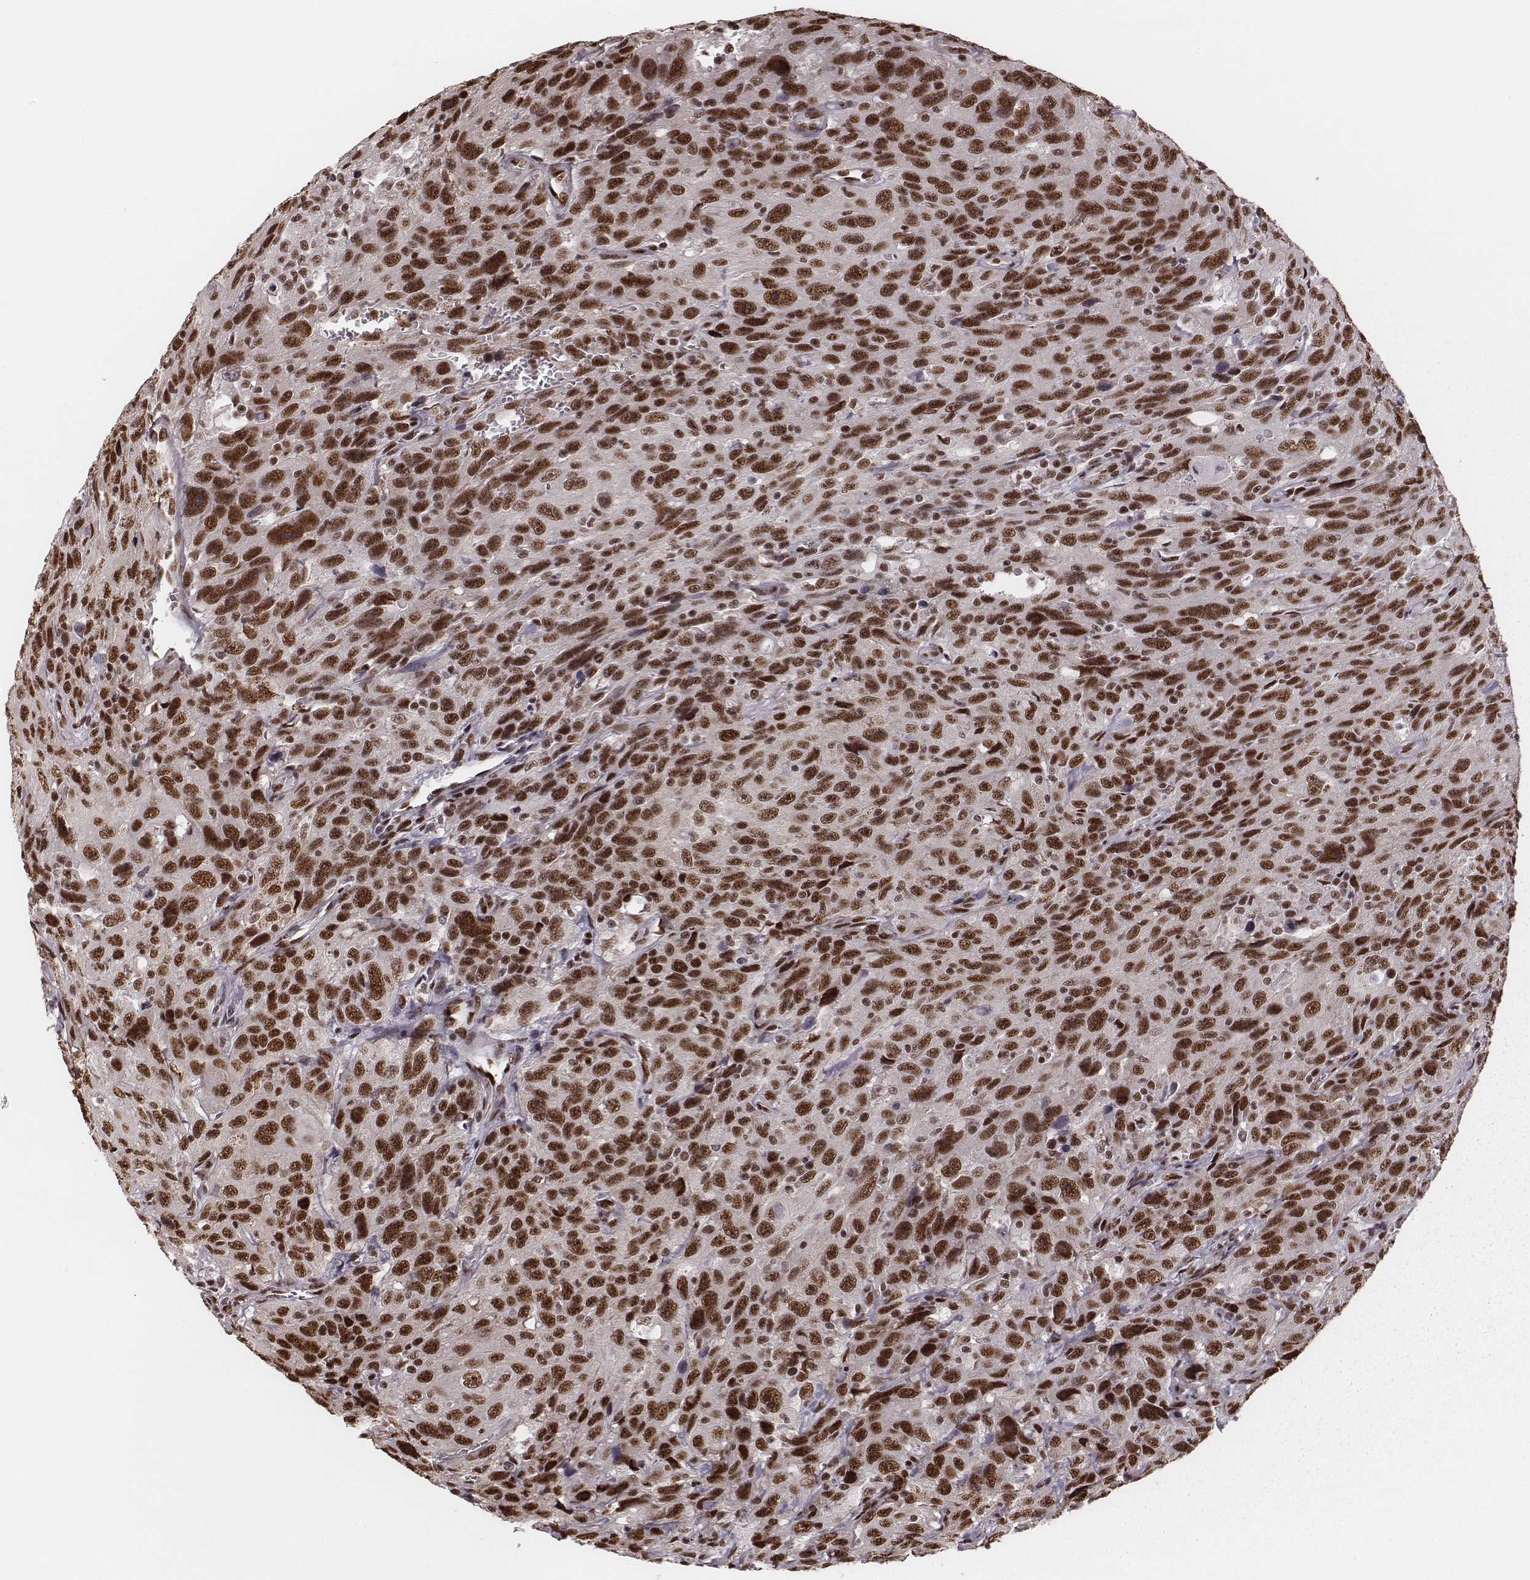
{"staining": {"intensity": "strong", "quantity": ">75%", "location": "nuclear"}, "tissue": "urothelial cancer", "cell_type": "Tumor cells", "image_type": "cancer", "snomed": [{"axis": "morphology", "description": "Urothelial carcinoma, NOS"}, {"axis": "morphology", "description": "Urothelial carcinoma, High grade"}, {"axis": "topography", "description": "Urinary bladder"}], "caption": "IHC (DAB (3,3'-diaminobenzidine)) staining of urothelial cancer reveals strong nuclear protein staining in about >75% of tumor cells. Immunohistochemistry stains the protein of interest in brown and the nuclei are stained blue.", "gene": "LUC7L", "patient": {"sex": "female", "age": 73}}